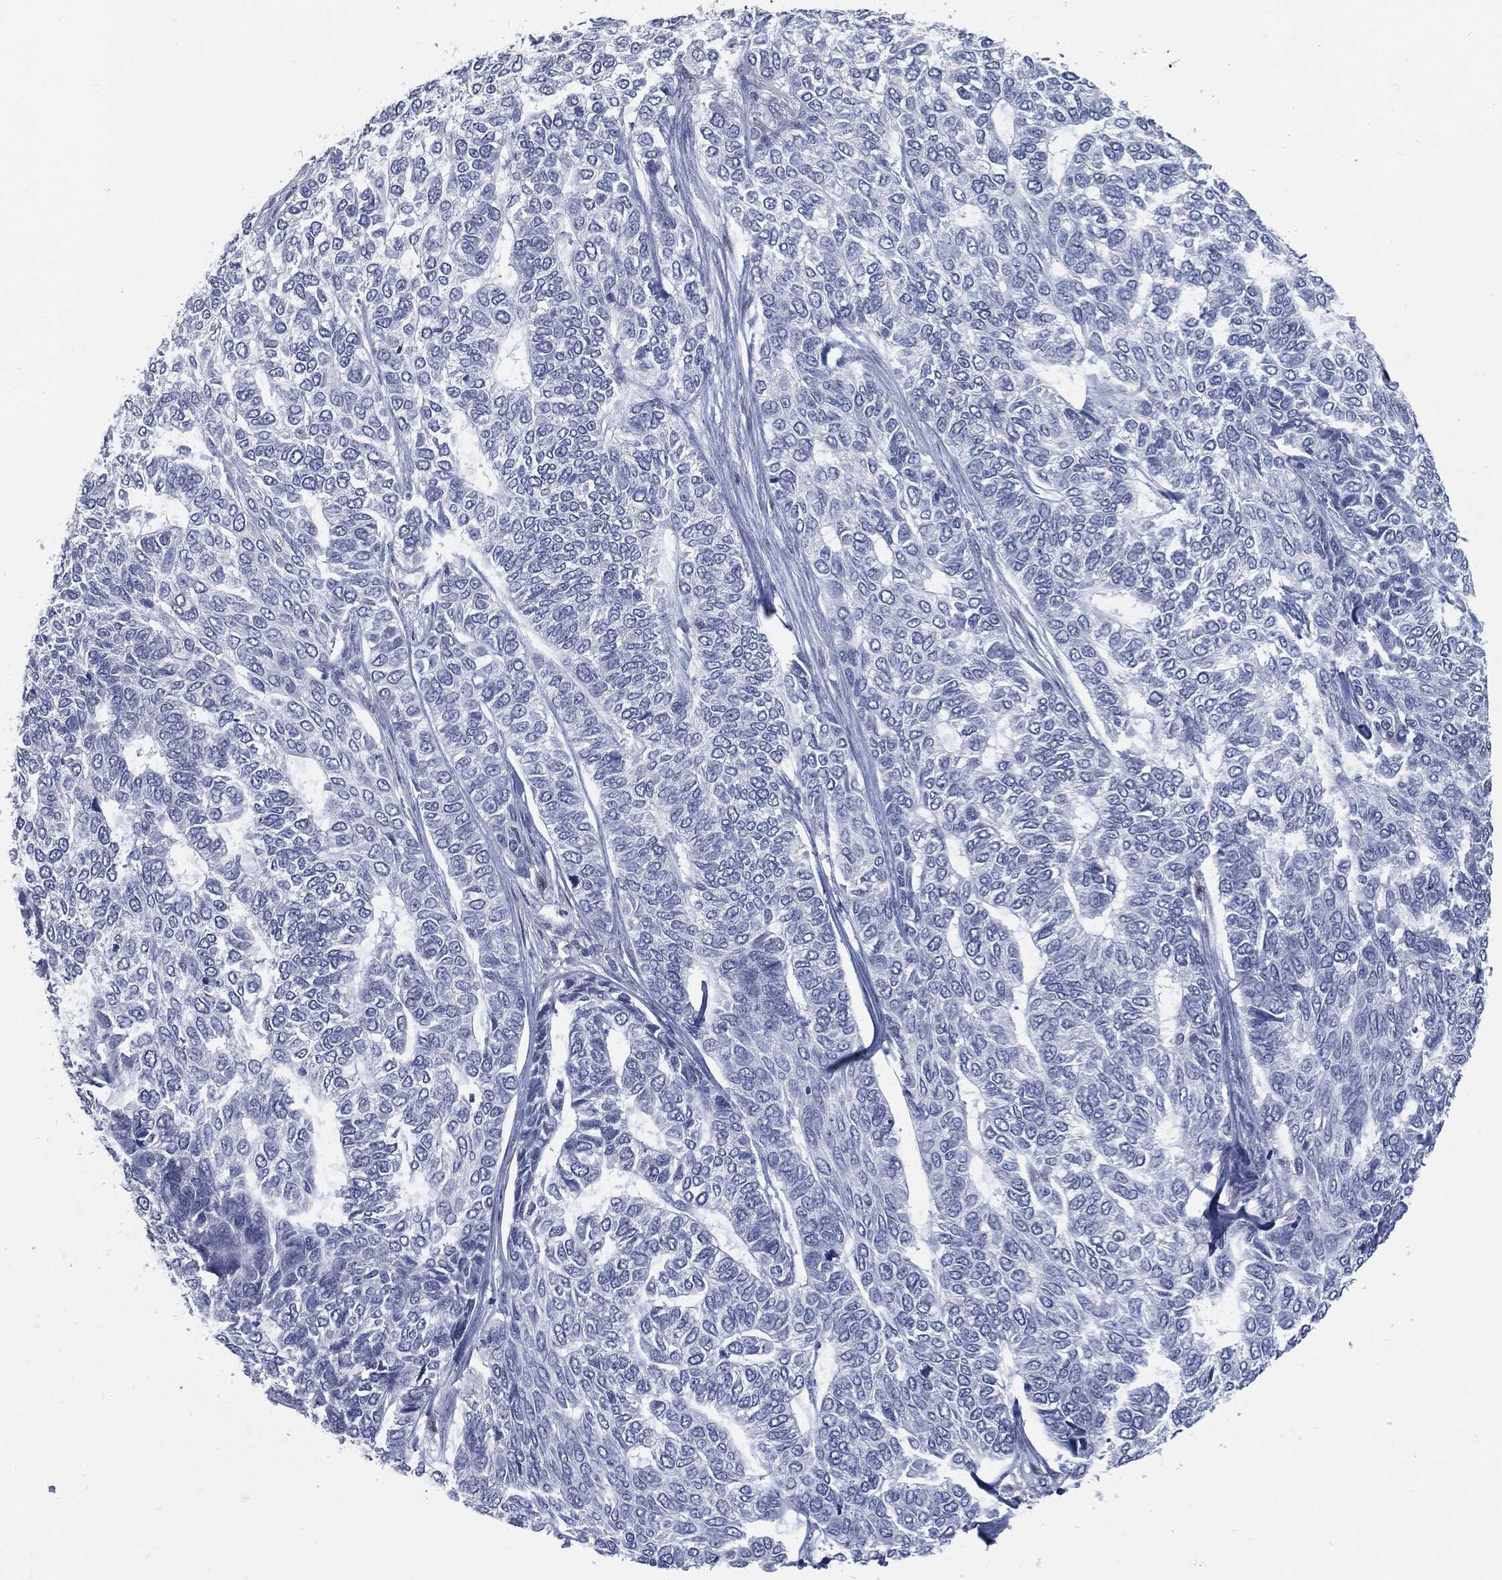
{"staining": {"intensity": "negative", "quantity": "none", "location": "none"}, "tissue": "skin cancer", "cell_type": "Tumor cells", "image_type": "cancer", "snomed": [{"axis": "morphology", "description": "Basal cell carcinoma"}, {"axis": "topography", "description": "Skin"}], "caption": "IHC of human skin cancer (basal cell carcinoma) shows no positivity in tumor cells.", "gene": "PROM1", "patient": {"sex": "female", "age": 65}}